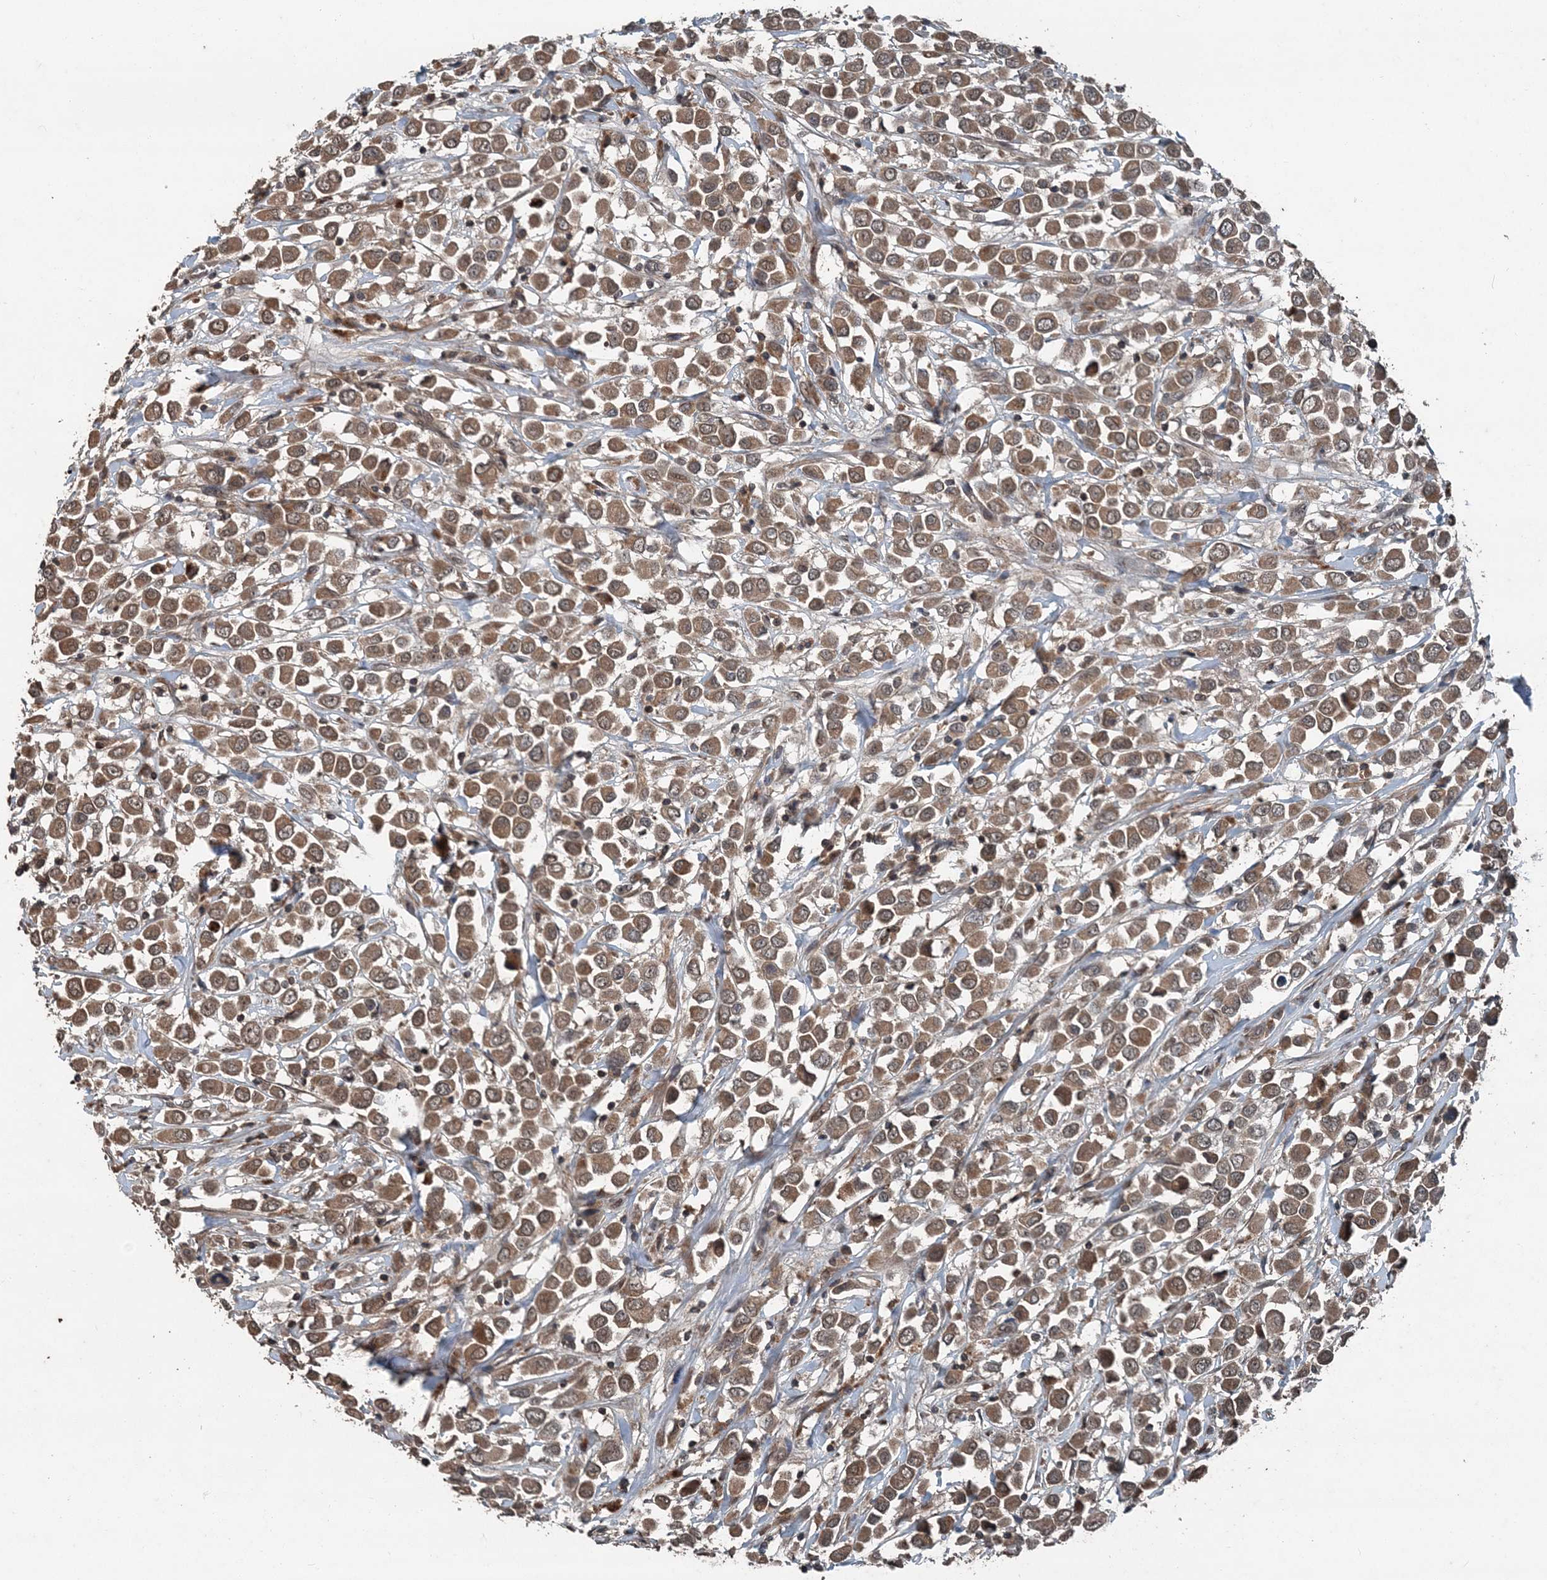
{"staining": {"intensity": "moderate", "quantity": ">75%", "location": "cytoplasmic/membranous"}, "tissue": "breast cancer", "cell_type": "Tumor cells", "image_type": "cancer", "snomed": [{"axis": "morphology", "description": "Duct carcinoma"}, {"axis": "topography", "description": "Breast"}], "caption": "An image of intraductal carcinoma (breast) stained for a protein shows moderate cytoplasmic/membranous brown staining in tumor cells.", "gene": "CFL1", "patient": {"sex": "female", "age": 61}}